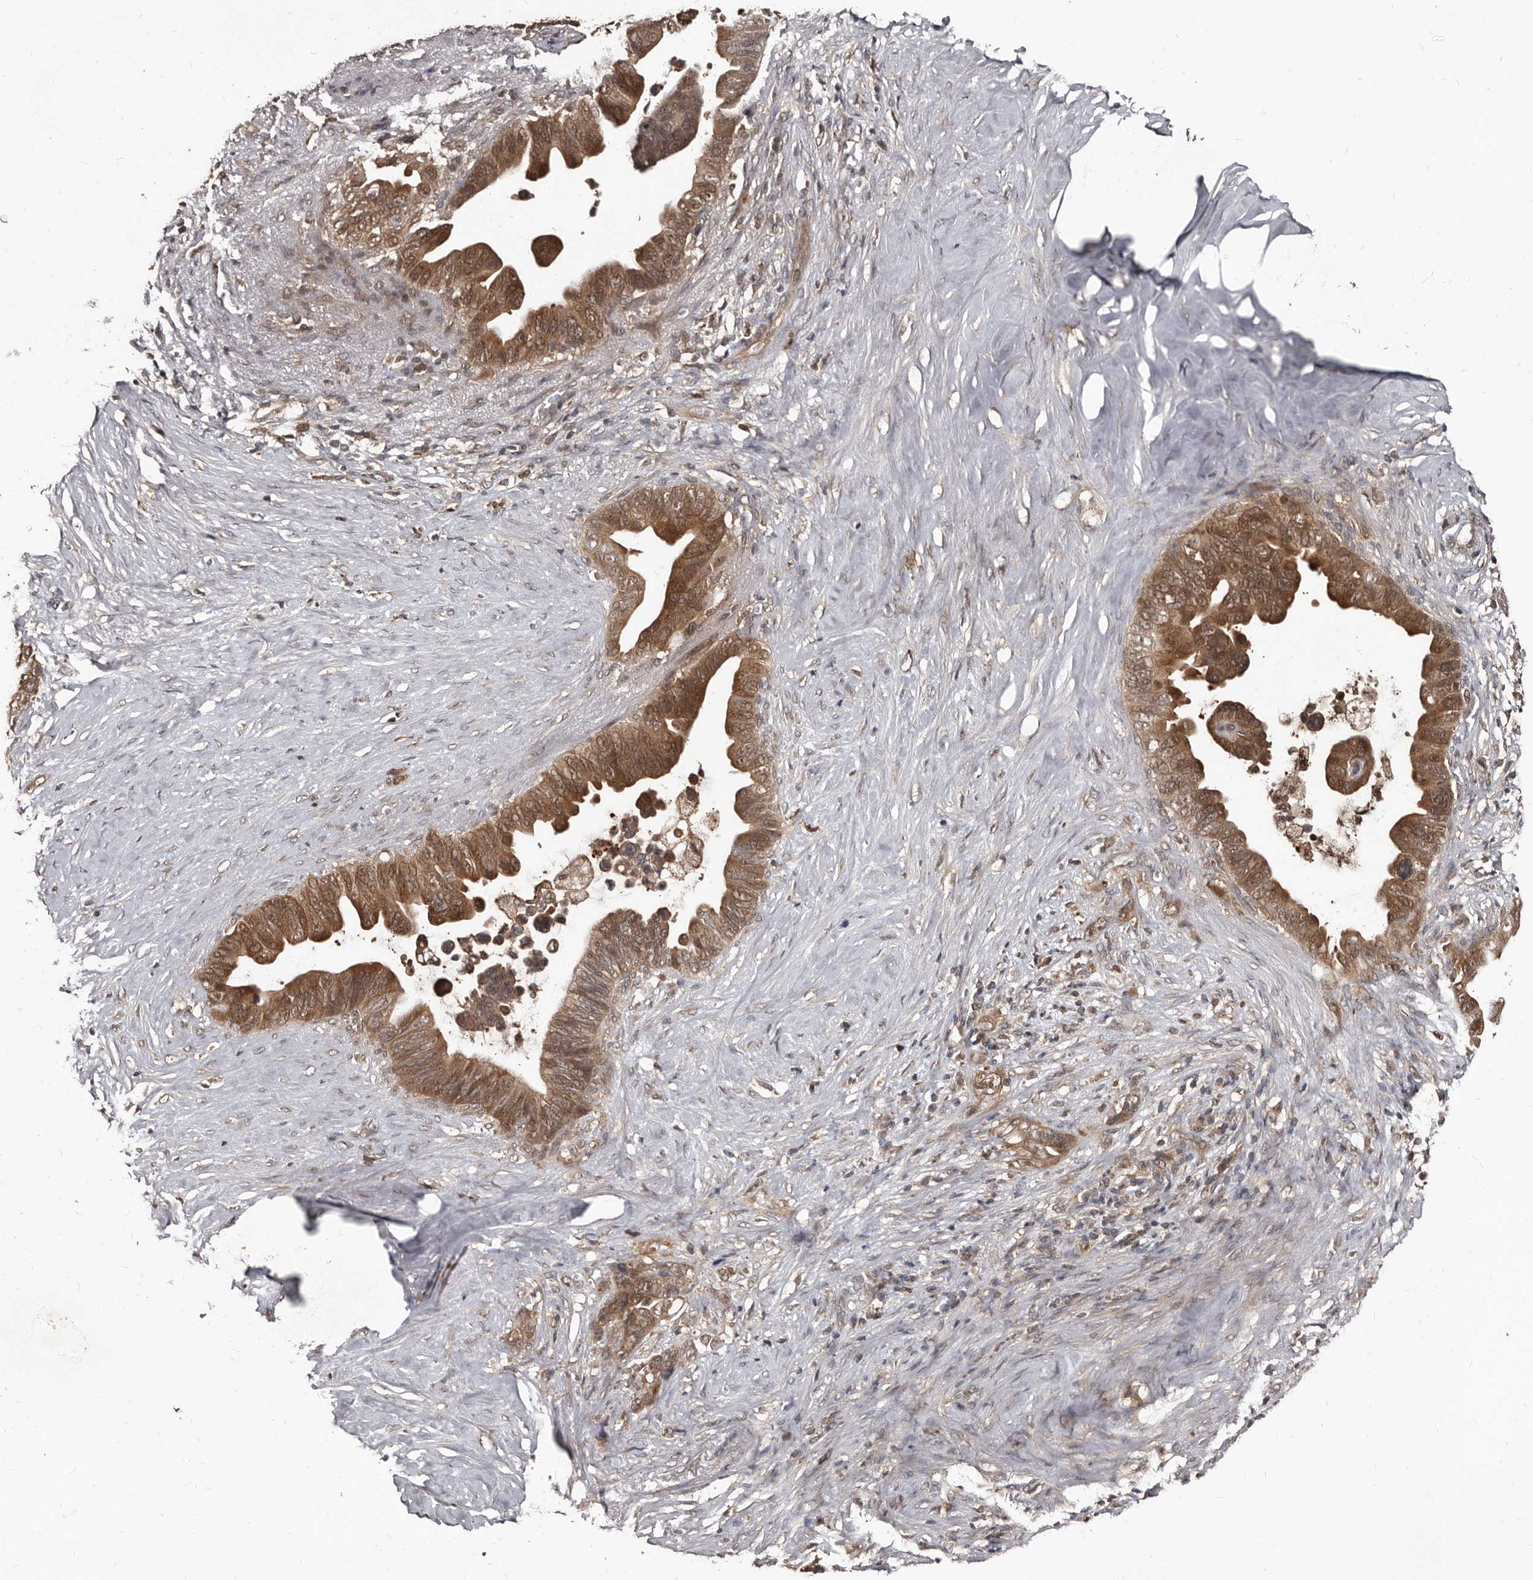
{"staining": {"intensity": "moderate", "quantity": ">75%", "location": "cytoplasmic/membranous"}, "tissue": "pancreatic cancer", "cell_type": "Tumor cells", "image_type": "cancer", "snomed": [{"axis": "morphology", "description": "Adenocarcinoma, NOS"}, {"axis": "topography", "description": "Pancreas"}], "caption": "Immunohistochemical staining of human pancreatic cancer (adenocarcinoma) reveals medium levels of moderate cytoplasmic/membranous protein expression in about >75% of tumor cells.", "gene": "PMVK", "patient": {"sex": "female", "age": 72}}